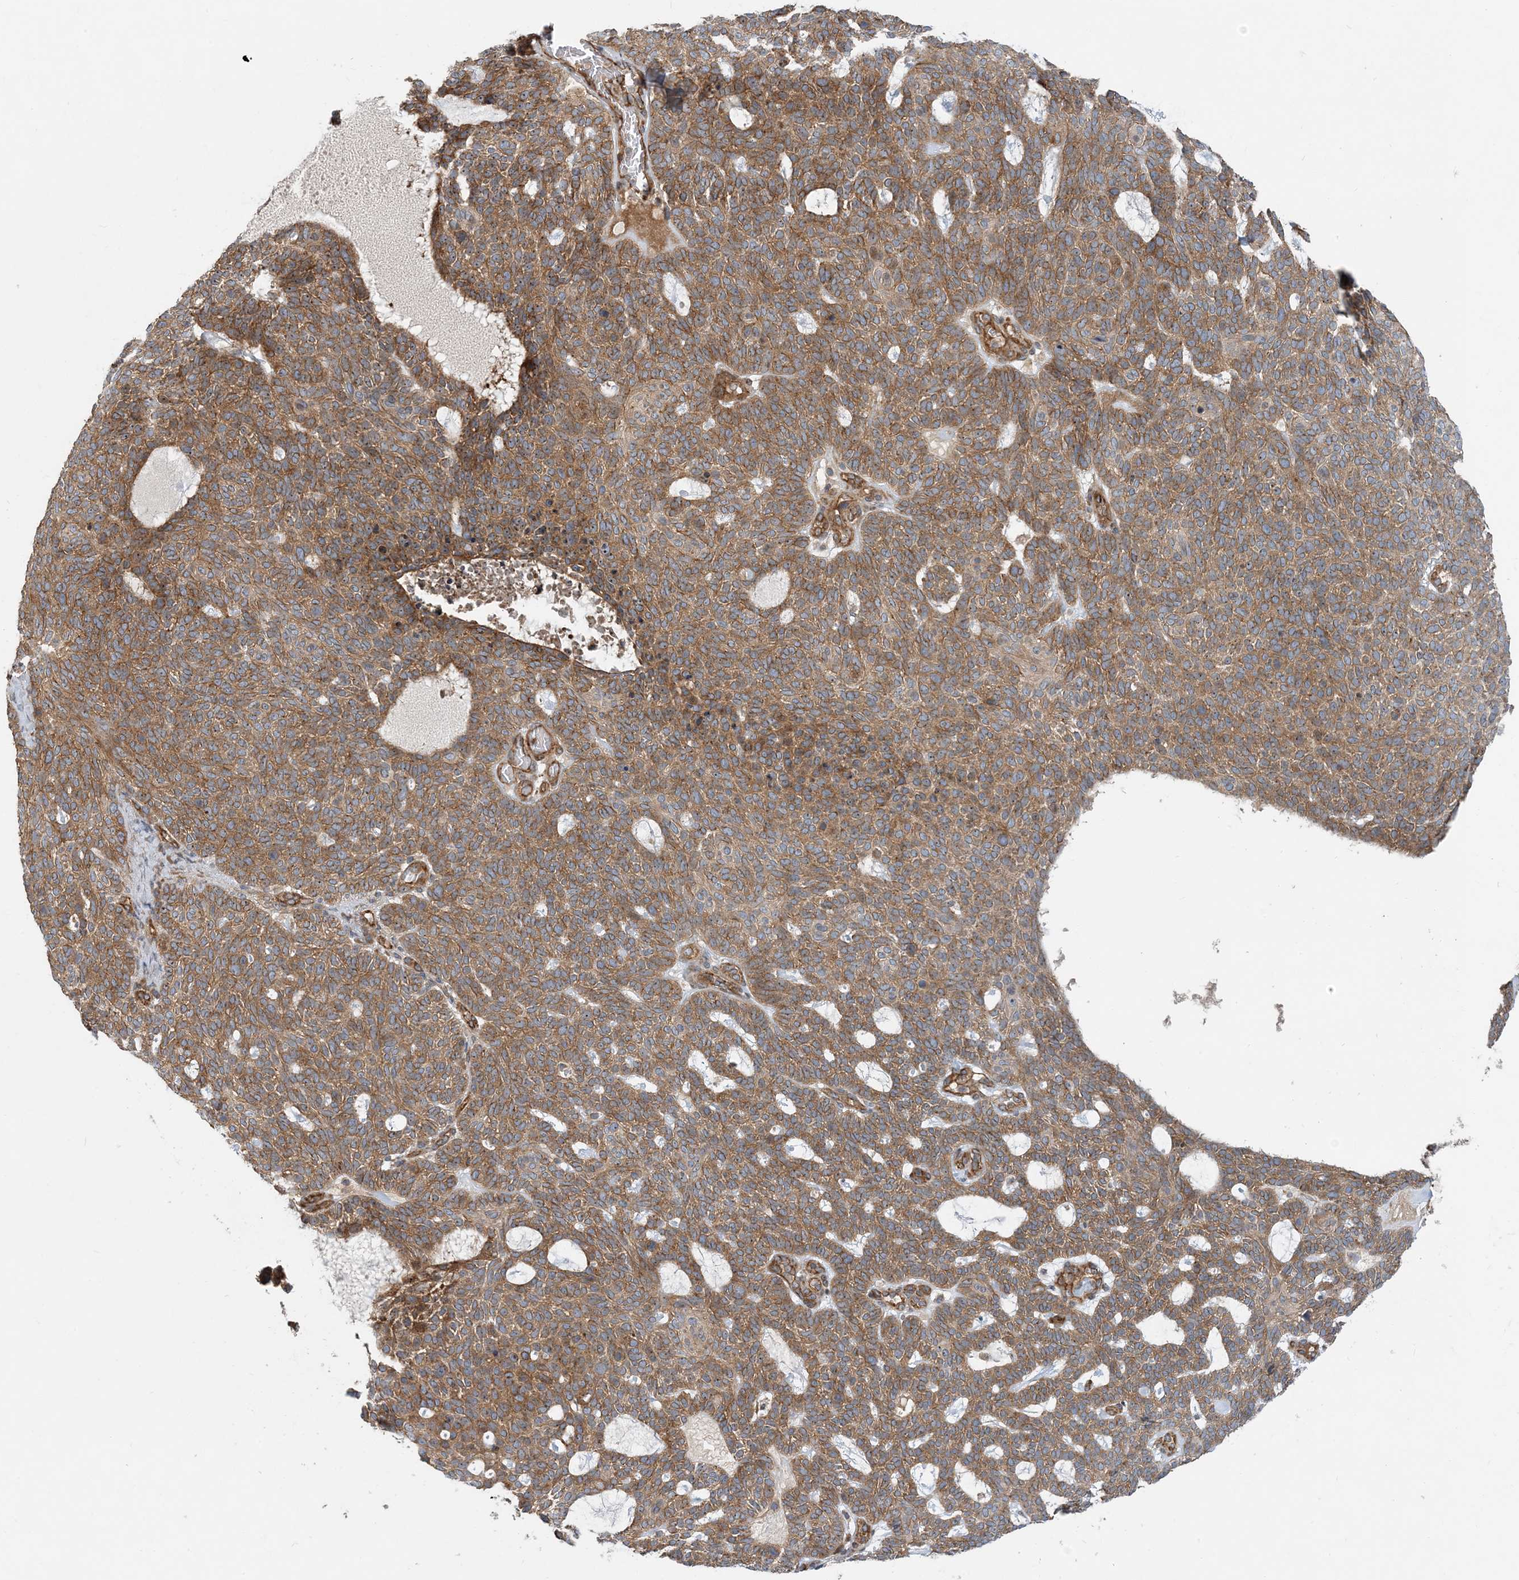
{"staining": {"intensity": "moderate", "quantity": ">75%", "location": "cytoplasmic/membranous"}, "tissue": "skin cancer", "cell_type": "Tumor cells", "image_type": "cancer", "snomed": [{"axis": "morphology", "description": "Squamous cell carcinoma, NOS"}, {"axis": "topography", "description": "Skin"}], "caption": "The image shows a brown stain indicating the presence of a protein in the cytoplasmic/membranous of tumor cells in skin cancer (squamous cell carcinoma).", "gene": "MYL5", "patient": {"sex": "female", "age": 90}}